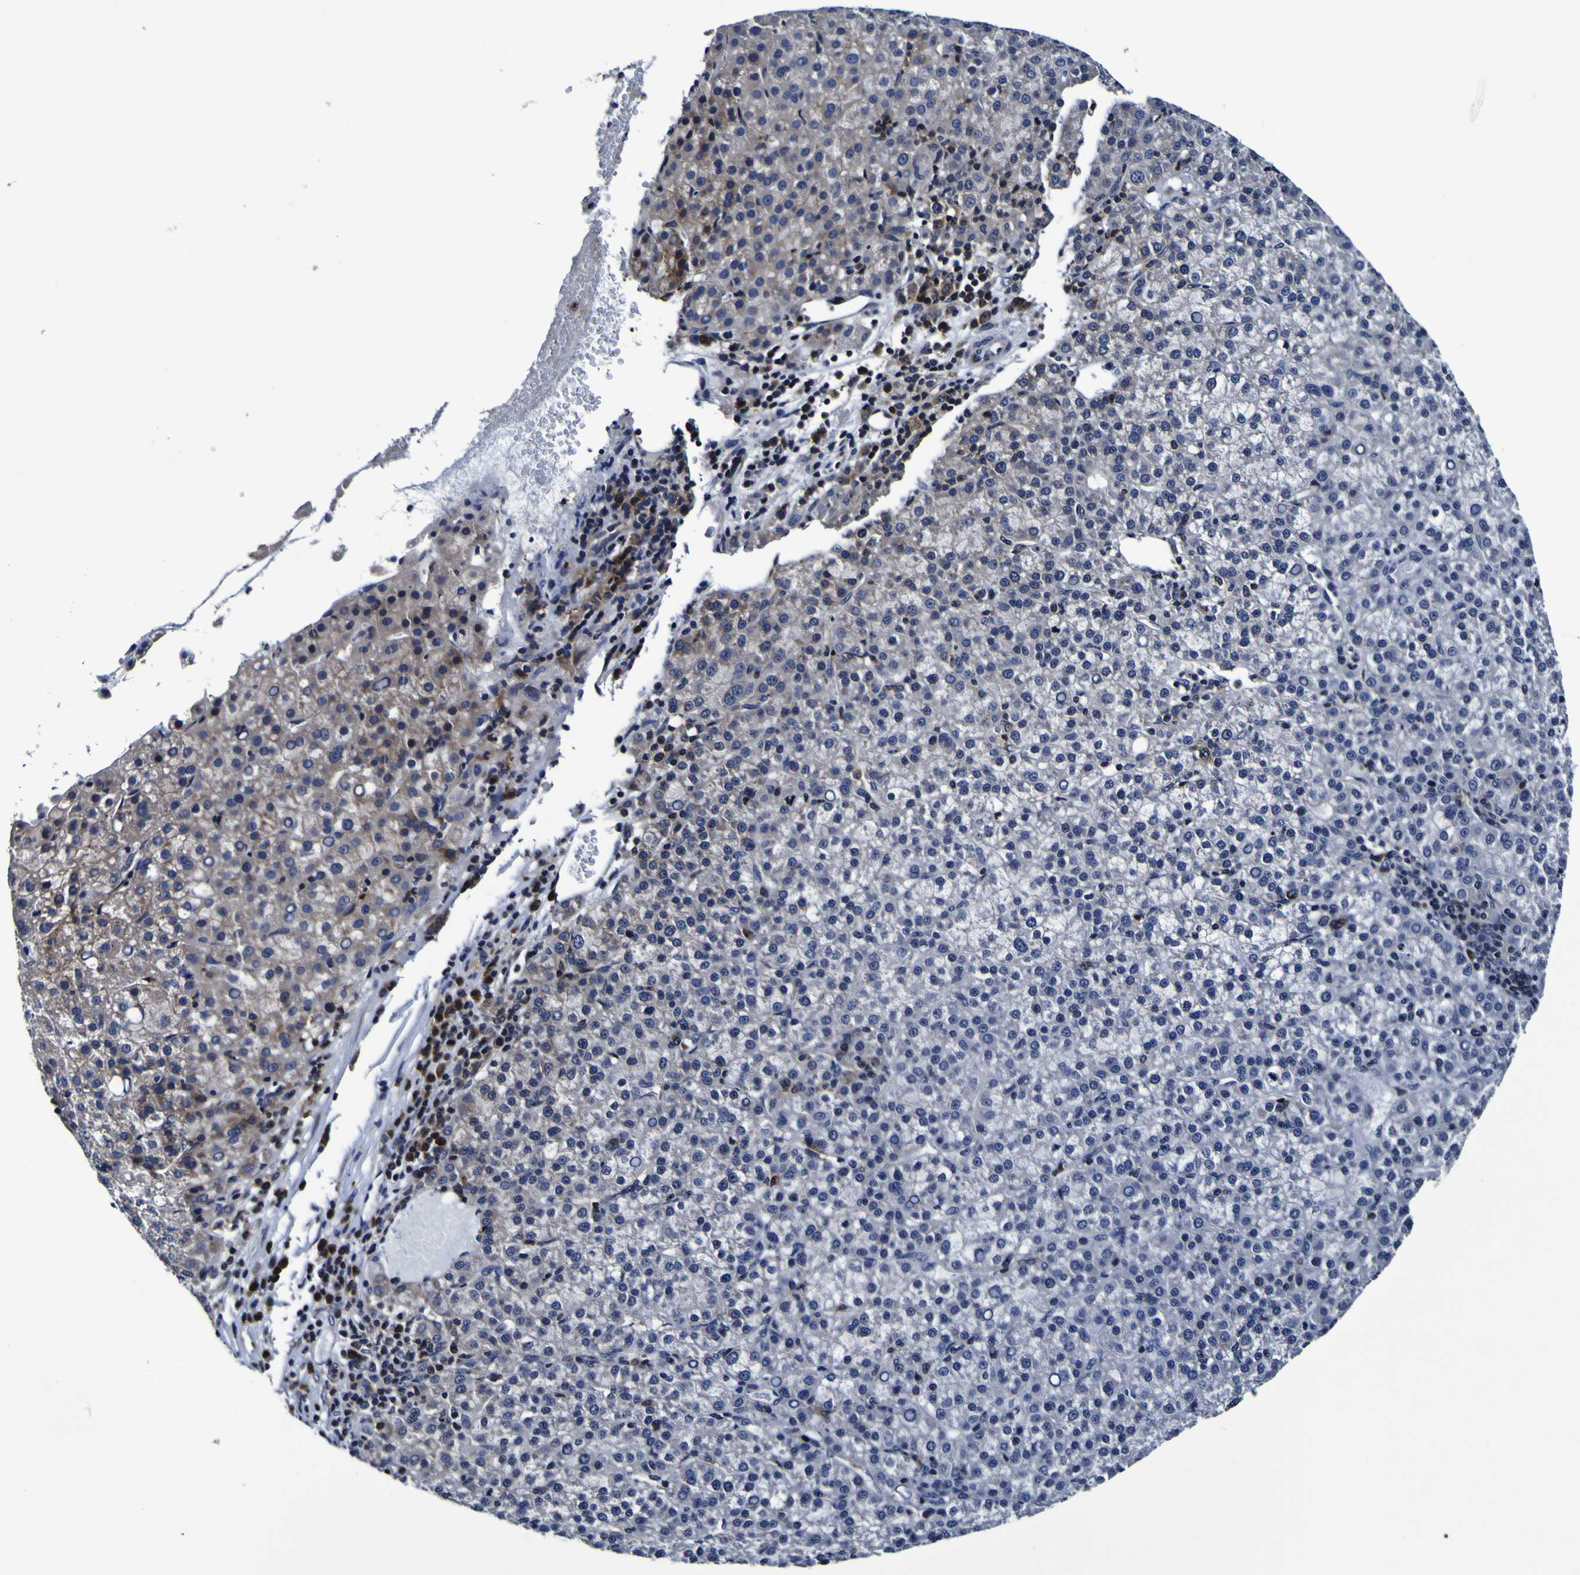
{"staining": {"intensity": "negative", "quantity": "none", "location": "none"}, "tissue": "liver cancer", "cell_type": "Tumor cells", "image_type": "cancer", "snomed": [{"axis": "morphology", "description": "Carcinoma, Hepatocellular, NOS"}, {"axis": "topography", "description": "Liver"}], "caption": "The immunohistochemistry (IHC) histopathology image has no significant positivity in tumor cells of liver hepatocellular carcinoma tissue.", "gene": "SORCS1", "patient": {"sex": "female", "age": 58}}